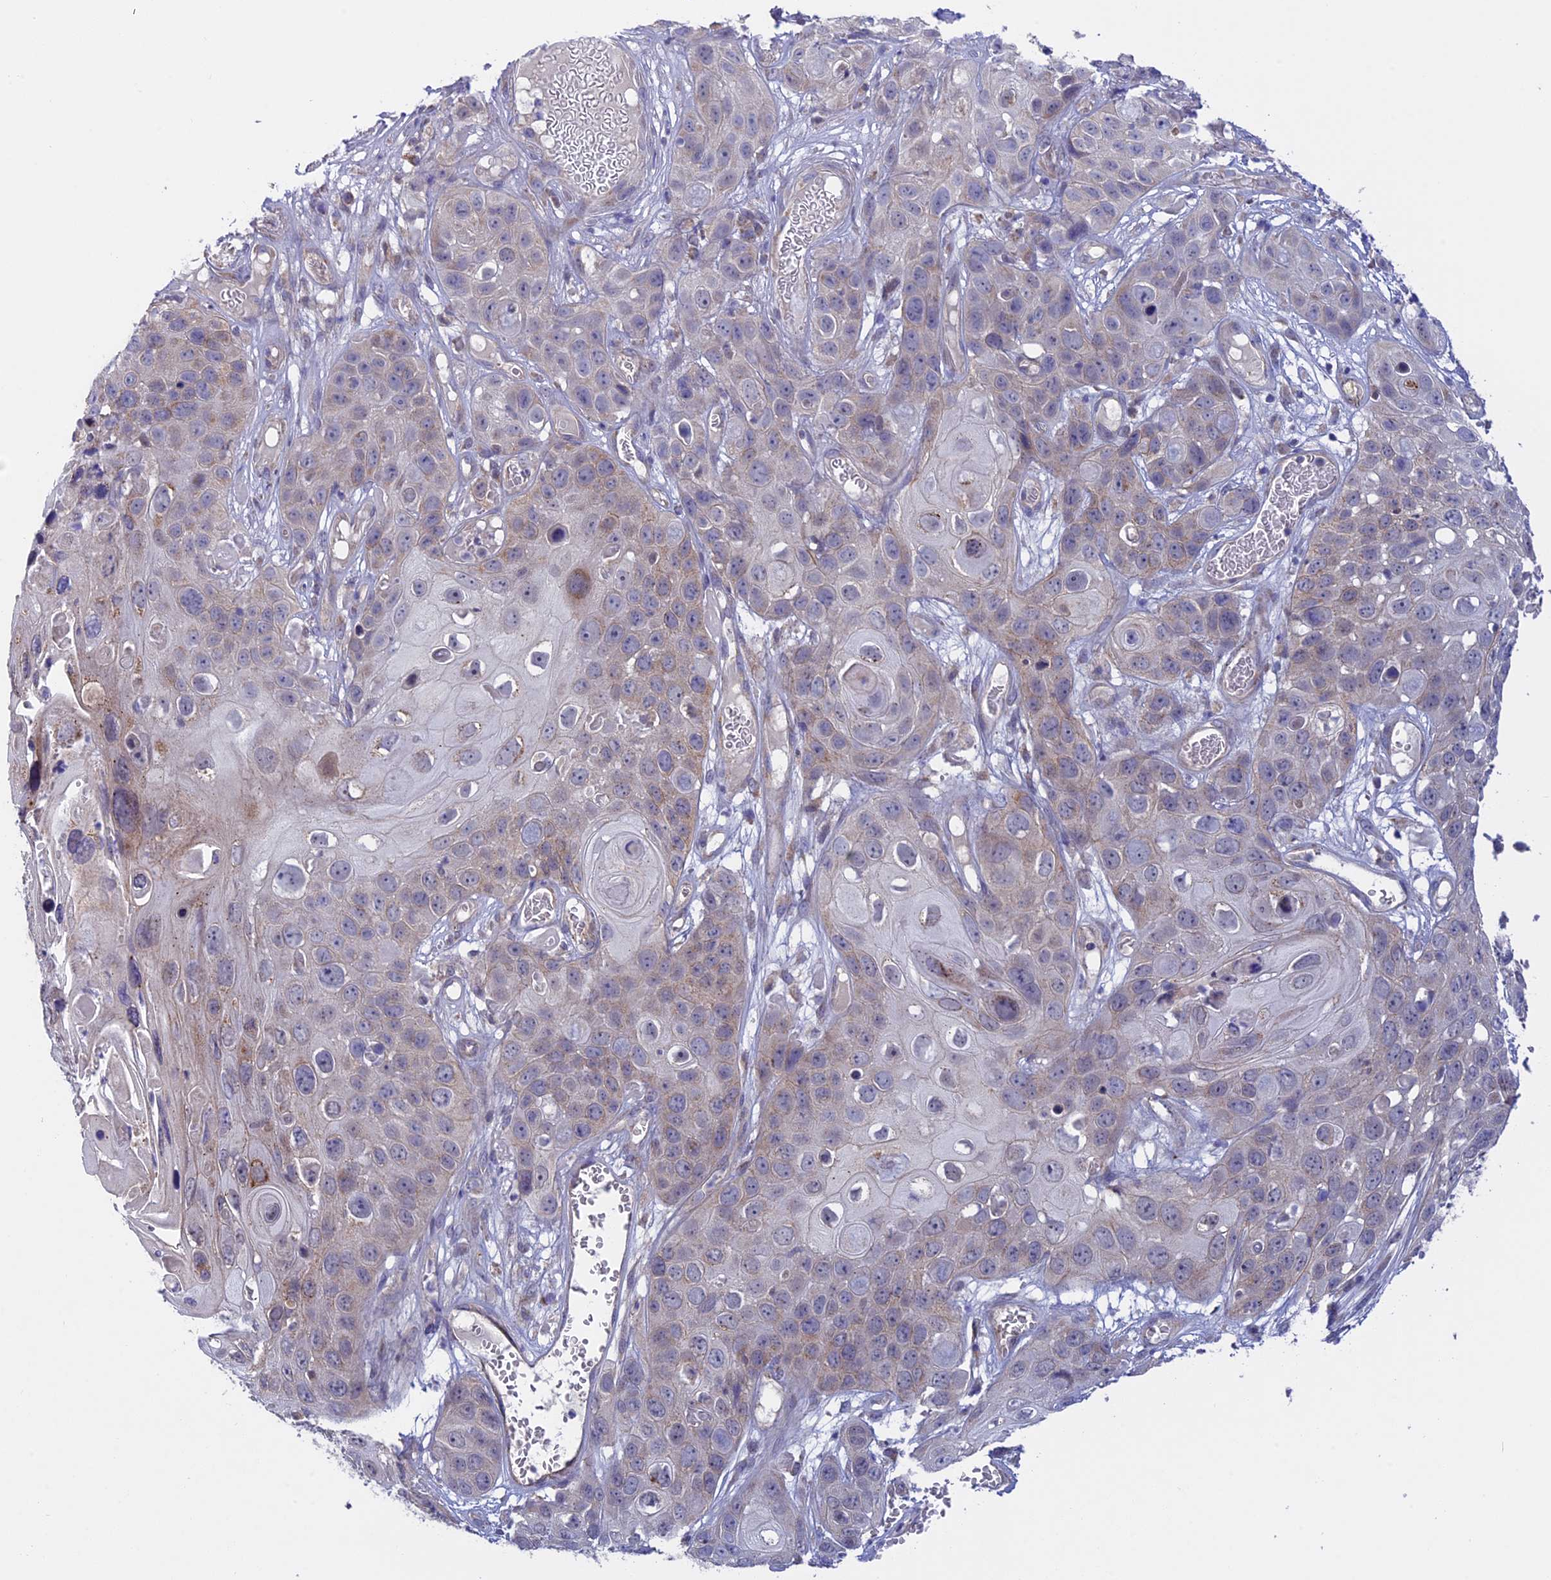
{"staining": {"intensity": "weak", "quantity": "<25%", "location": "cytoplasmic/membranous"}, "tissue": "skin cancer", "cell_type": "Tumor cells", "image_type": "cancer", "snomed": [{"axis": "morphology", "description": "Squamous cell carcinoma, NOS"}, {"axis": "topography", "description": "Skin"}], "caption": "The image exhibits no significant positivity in tumor cells of skin squamous cell carcinoma.", "gene": "ETFDH", "patient": {"sex": "male", "age": 55}}